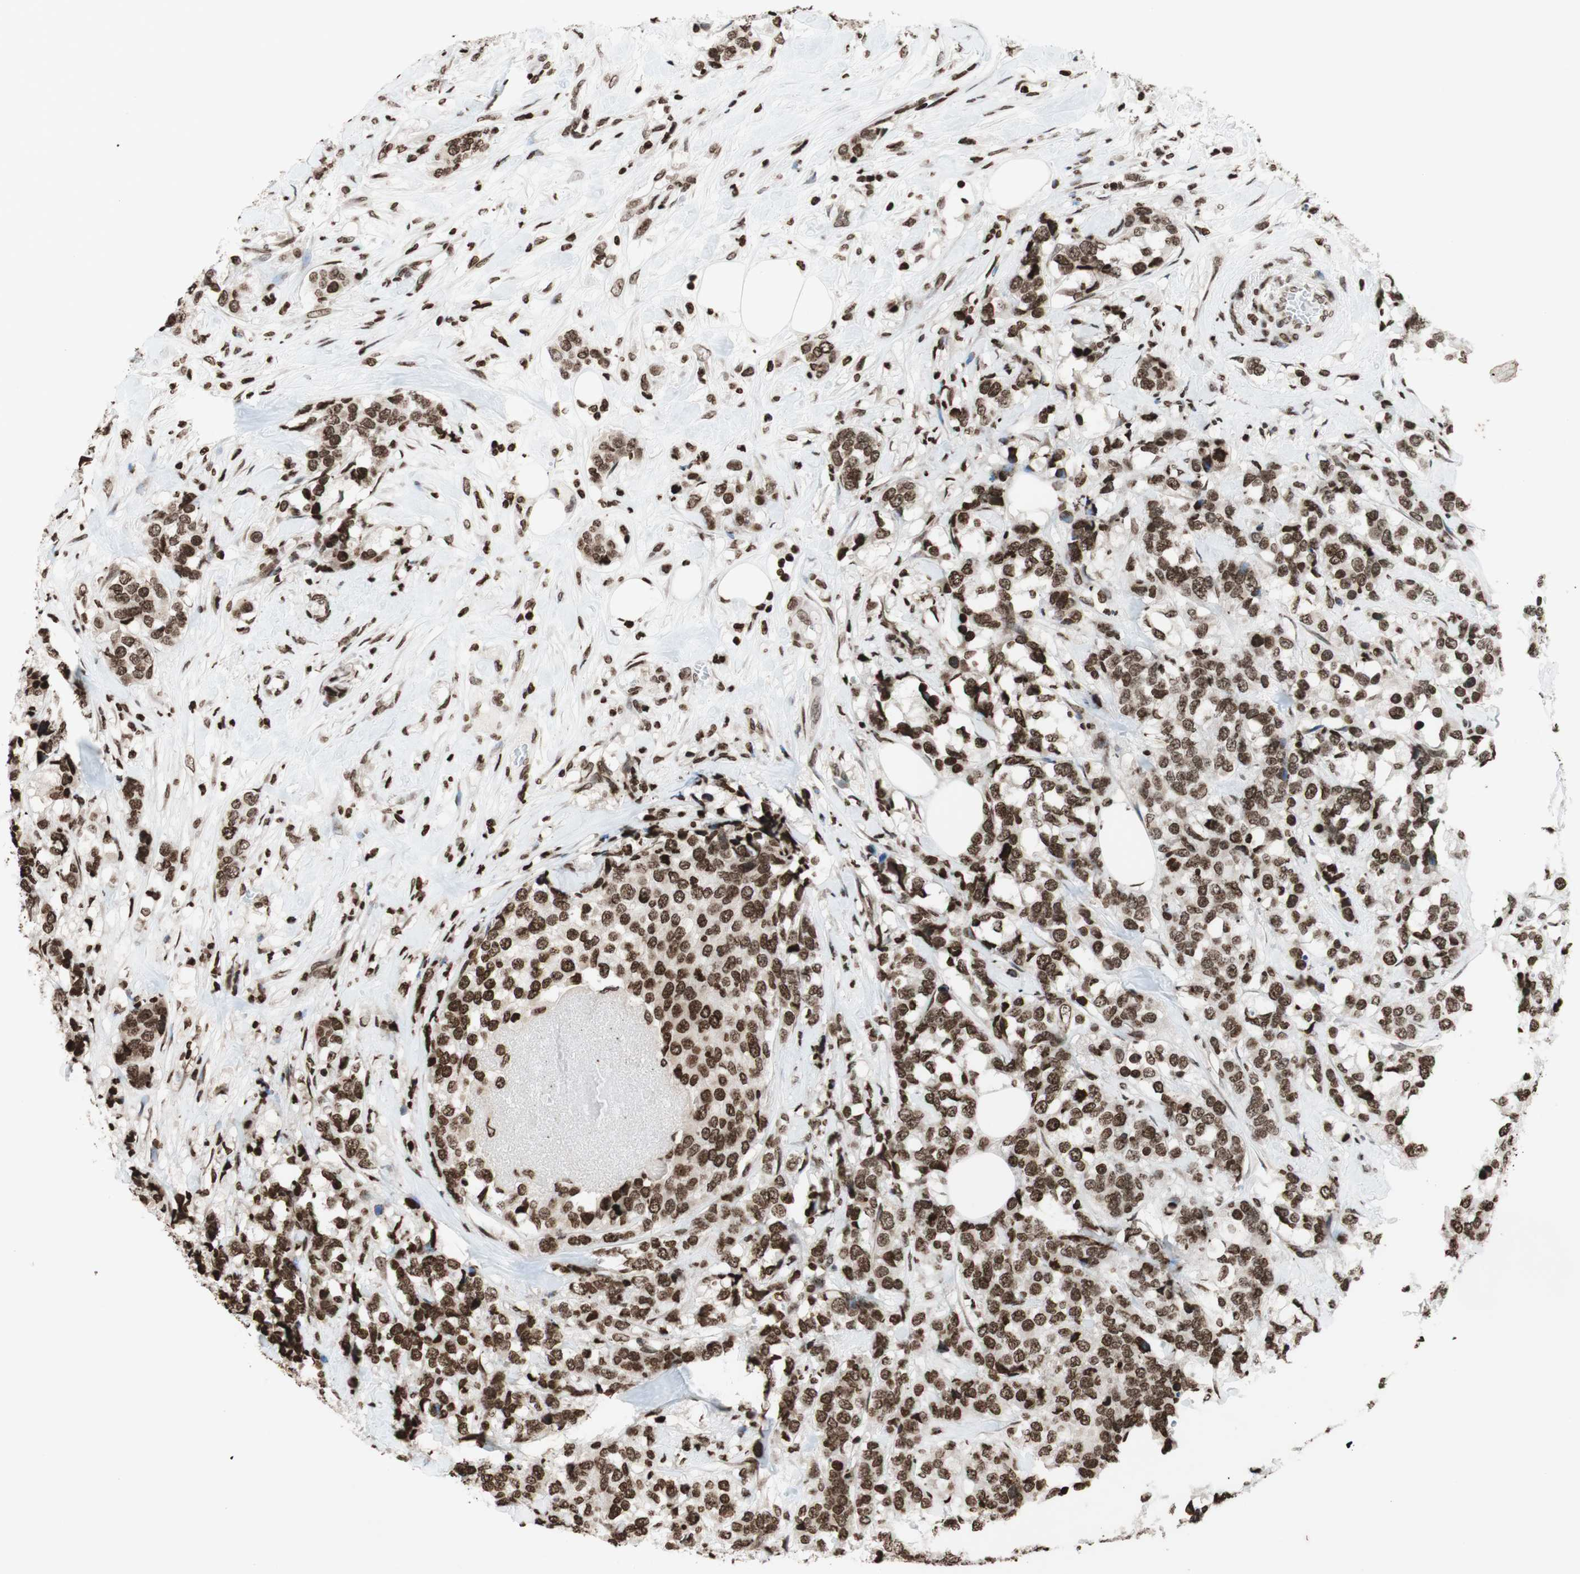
{"staining": {"intensity": "strong", "quantity": ">75%", "location": "nuclear"}, "tissue": "breast cancer", "cell_type": "Tumor cells", "image_type": "cancer", "snomed": [{"axis": "morphology", "description": "Lobular carcinoma"}, {"axis": "topography", "description": "Breast"}], "caption": "Immunohistochemistry histopathology image of breast cancer (lobular carcinoma) stained for a protein (brown), which demonstrates high levels of strong nuclear positivity in about >75% of tumor cells.", "gene": "NCOA3", "patient": {"sex": "female", "age": 59}}